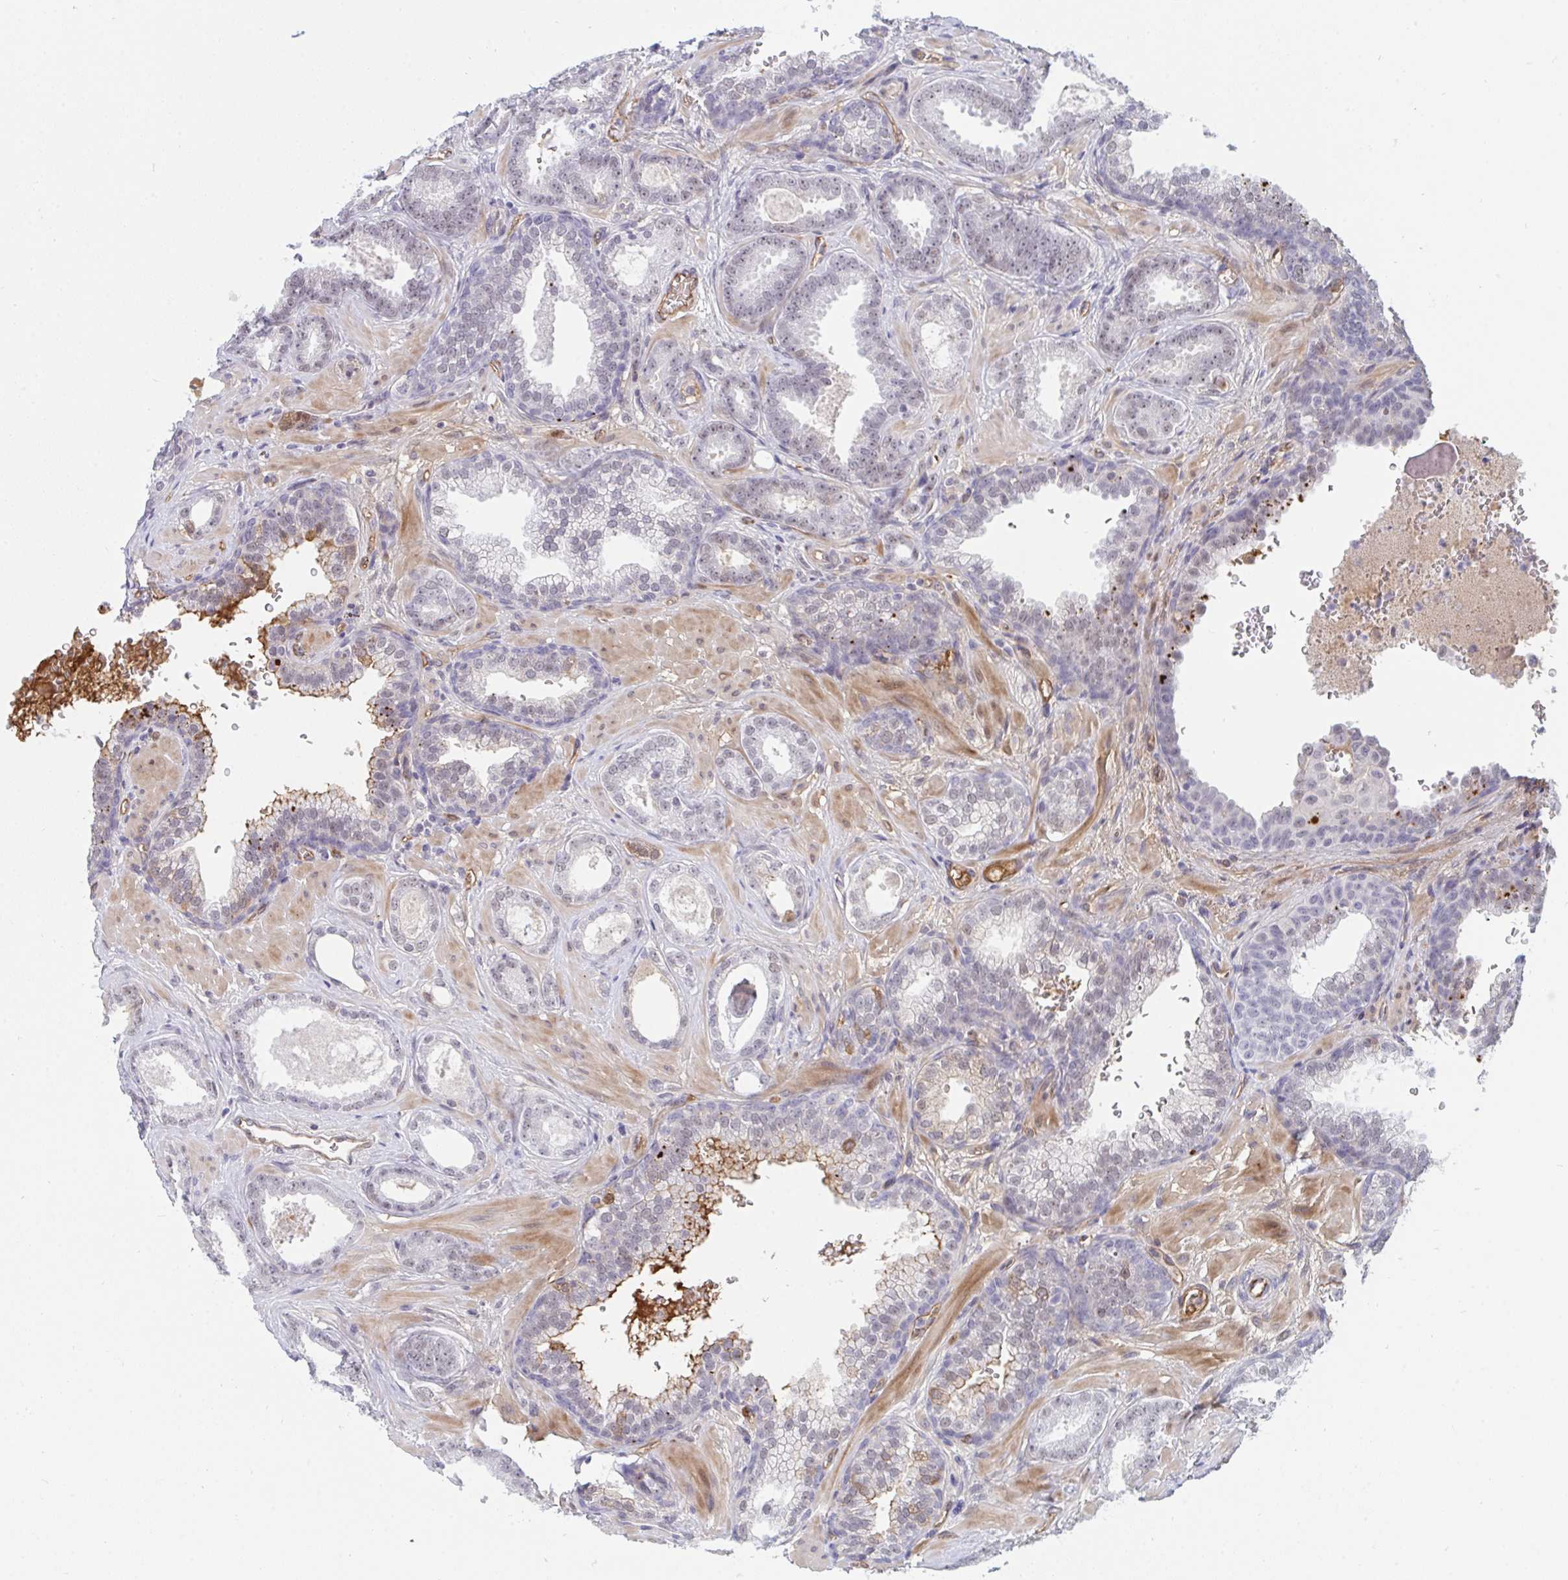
{"staining": {"intensity": "negative", "quantity": "none", "location": "none"}, "tissue": "prostate cancer", "cell_type": "Tumor cells", "image_type": "cancer", "snomed": [{"axis": "morphology", "description": "Adenocarcinoma, High grade"}, {"axis": "topography", "description": "Prostate"}], "caption": "Tumor cells are negative for protein expression in human prostate cancer. (DAB IHC with hematoxylin counter stain).", "gene": "DSCAML1", "patient": {"sex": "male", "age": 58}}